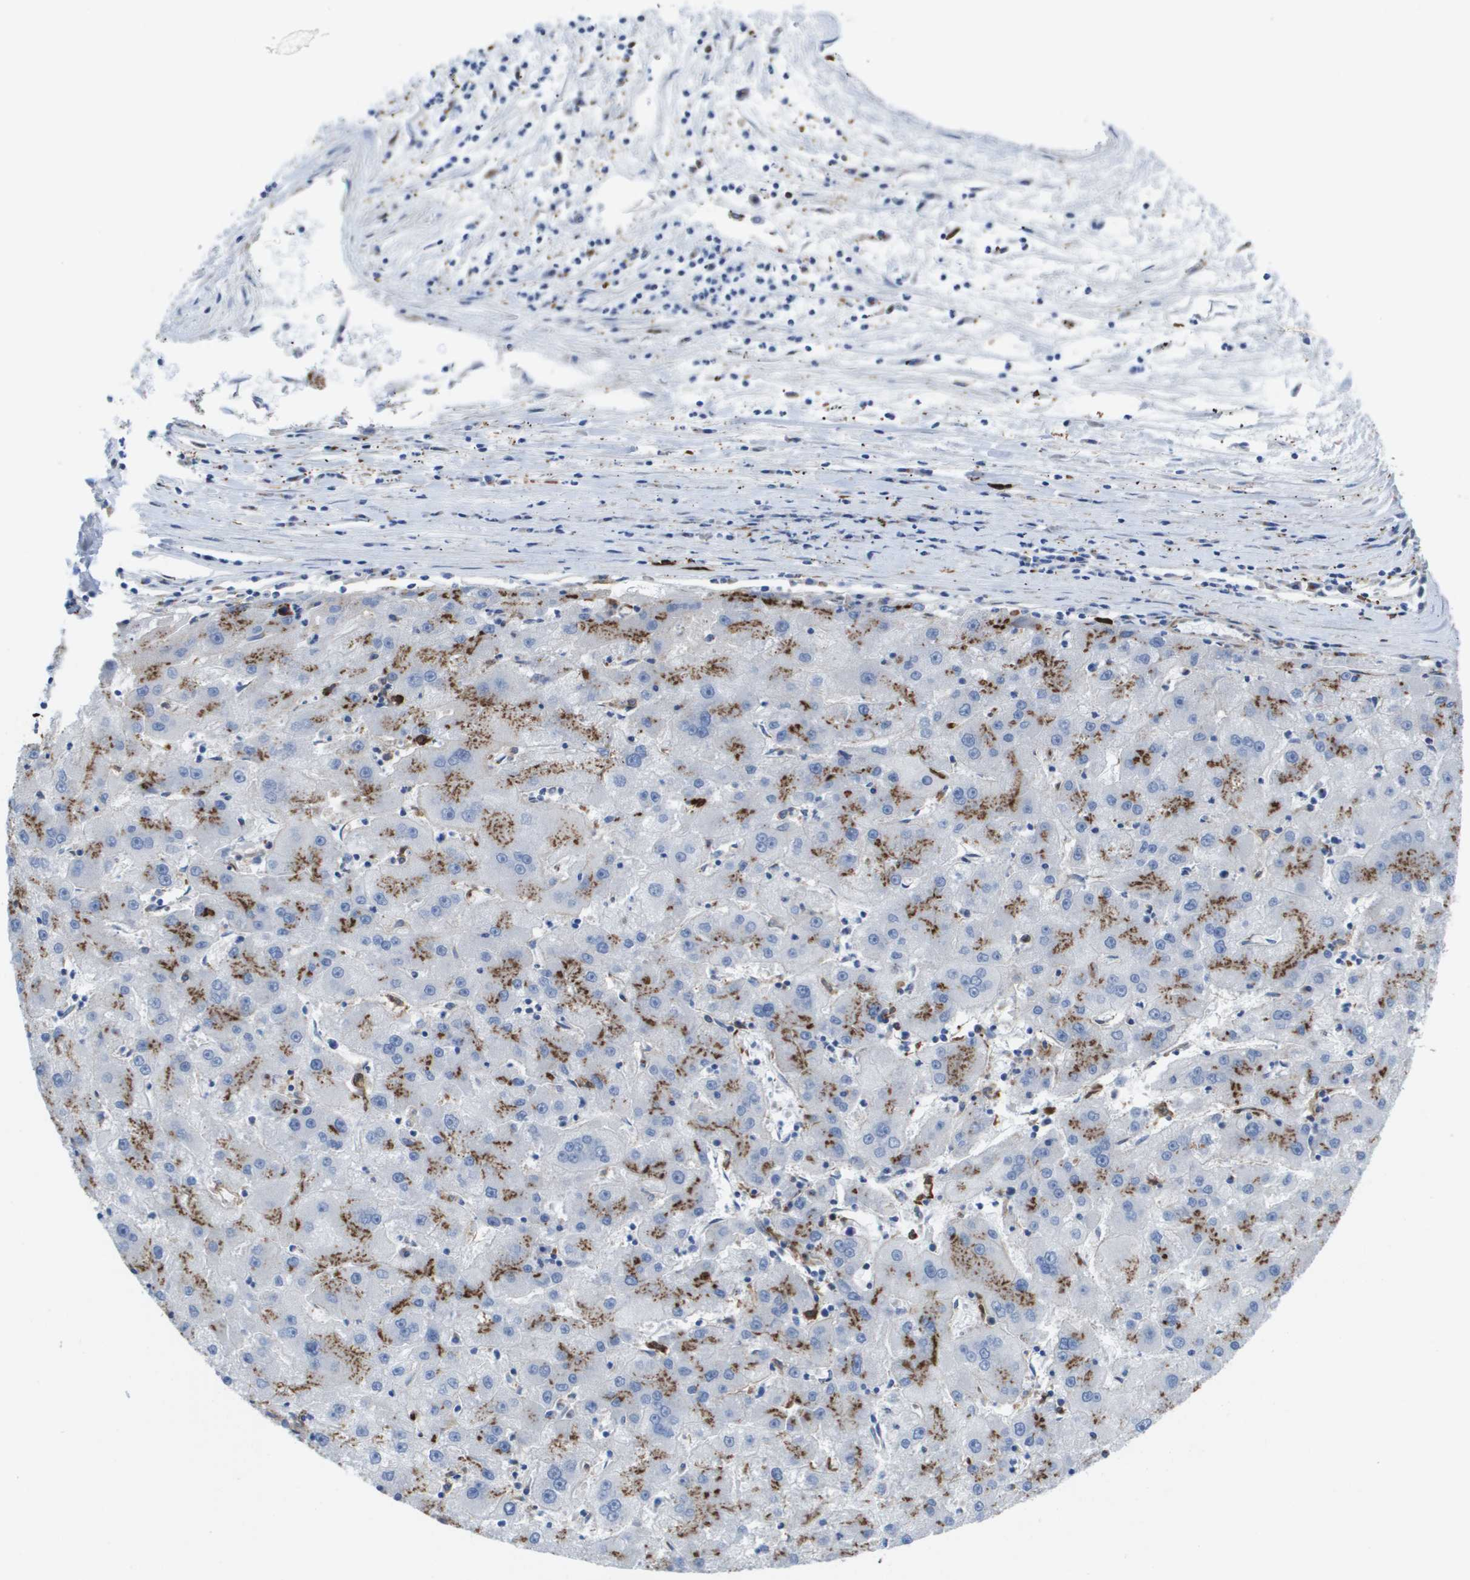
{"staining": {"intensity": "moderate", "quantity": ">75%", "location": "cytoplasmic/membranous"}, "tissue": "liver cancer", "cell_type": "Tumor cells", "image_type": "cancer", "snomed": [{"axis": "morphology", "description": "Carcinoma, Hepatocellular, NOS"}, {"axis": "topography", "description": "Liver"}], "caption": "Immunohistochemistry (IHC) of liver cancer (hepatocellular carcinoma) shows medium levels of moderate cytoplasmic/membranous expression in about >75% of tumor cells.", "gene": "SLC37A2", "patient": {"sex": "male", "age": 72}}